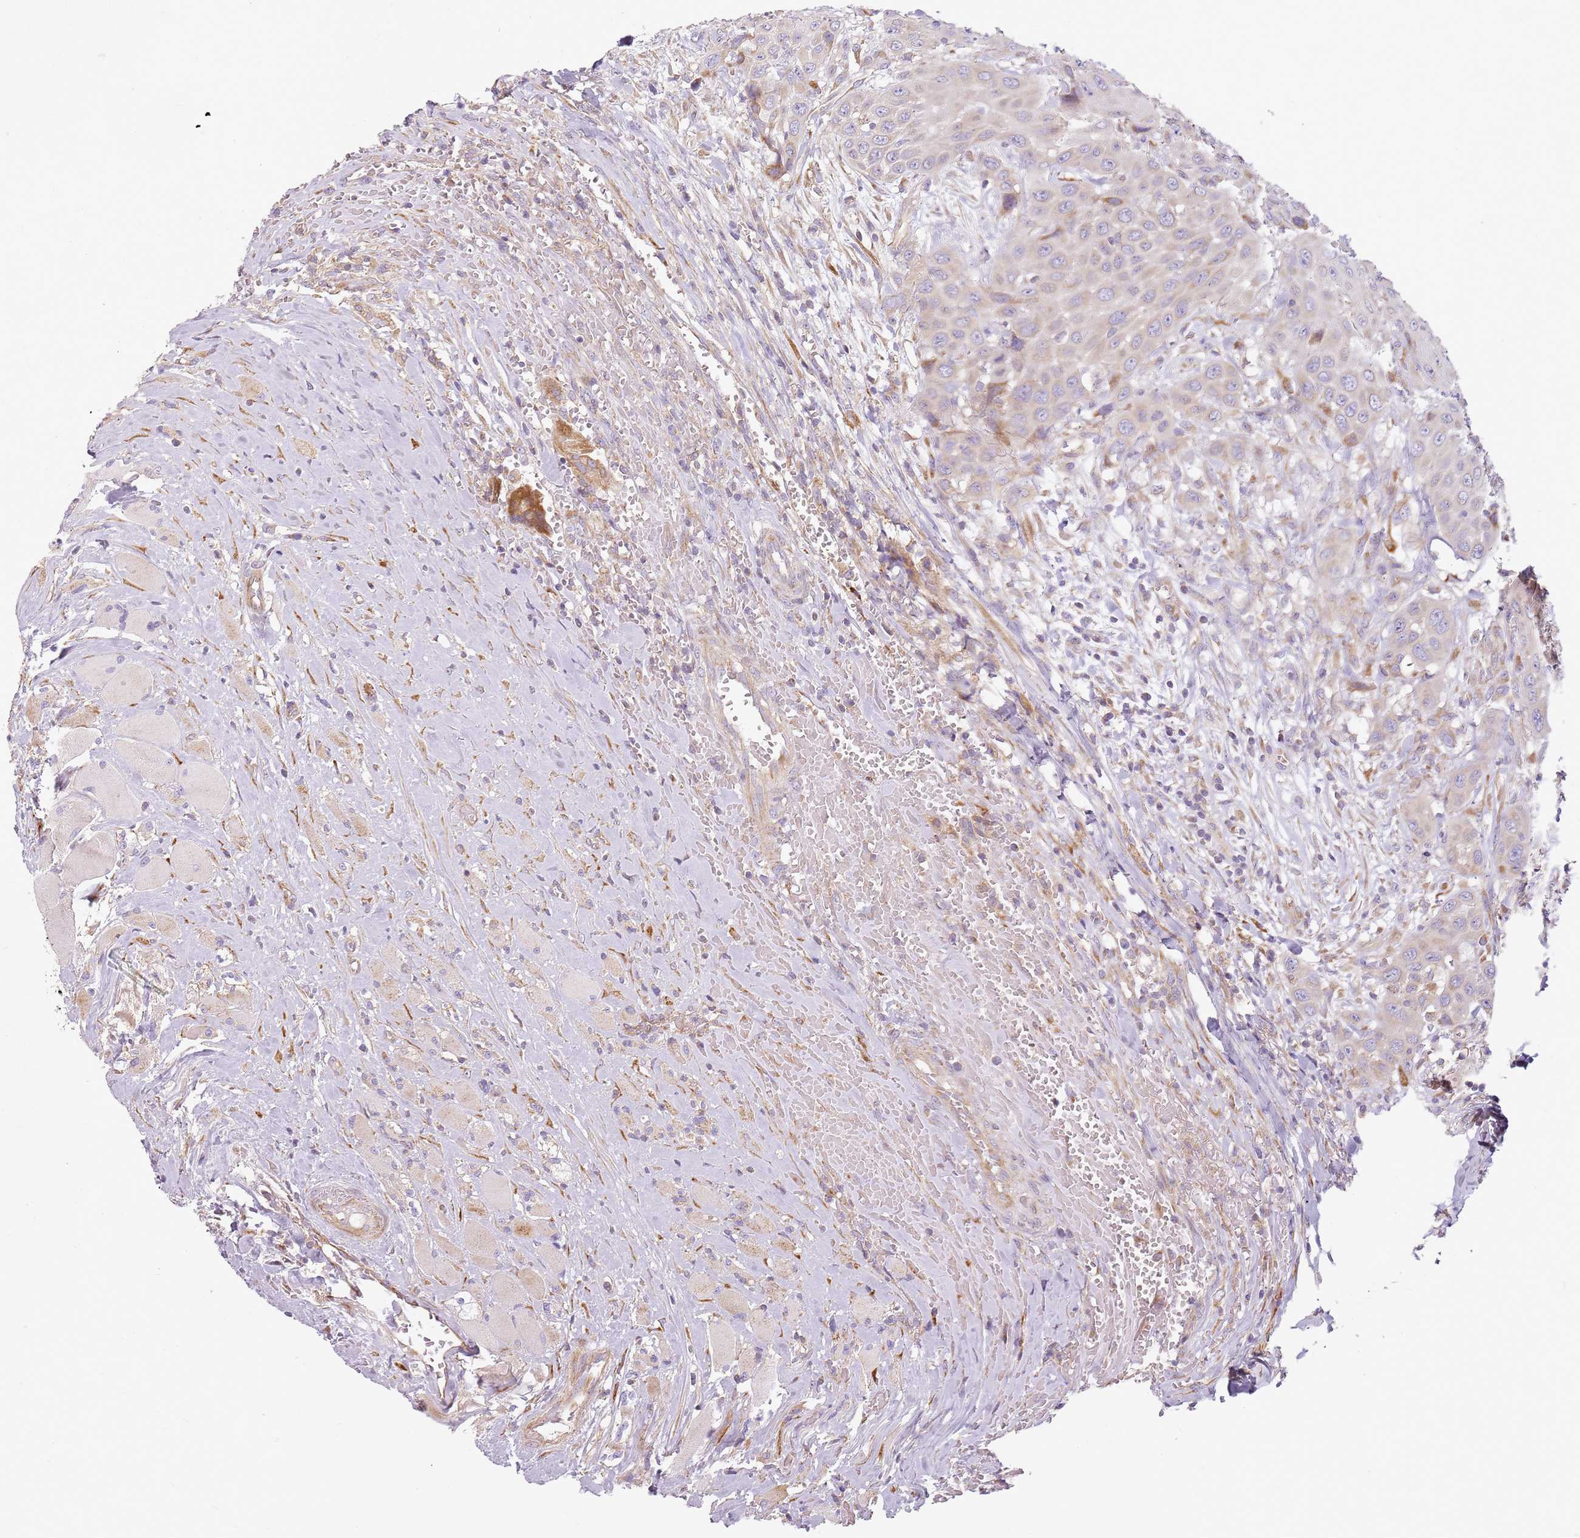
{"staining": {"intensity": "weak", "quantity": "<25%", "location": "cytoplasmic/membranous"}, "tissue": "head and neck cancer", "cell_type": "Tumor cells", "image_type": "cancer", "snomed": [{"axis": "morphology", "description": "Squamous cell carcinoma, NOS"}, {"axis": "topography", "description": "Head-Neck"}], "caption": "Immunohistochemistry micrograph of head and neck cancer stained for a protein (brown), which shows no staining in tumor cells. The staining is performed using DAB (3,3'-diaminobenzidine) brown chromogen with nuclei counter-stained in using hematoxylin.", "gene": "TMEM200C", "patient": {"sex": "male", "age": 81}}